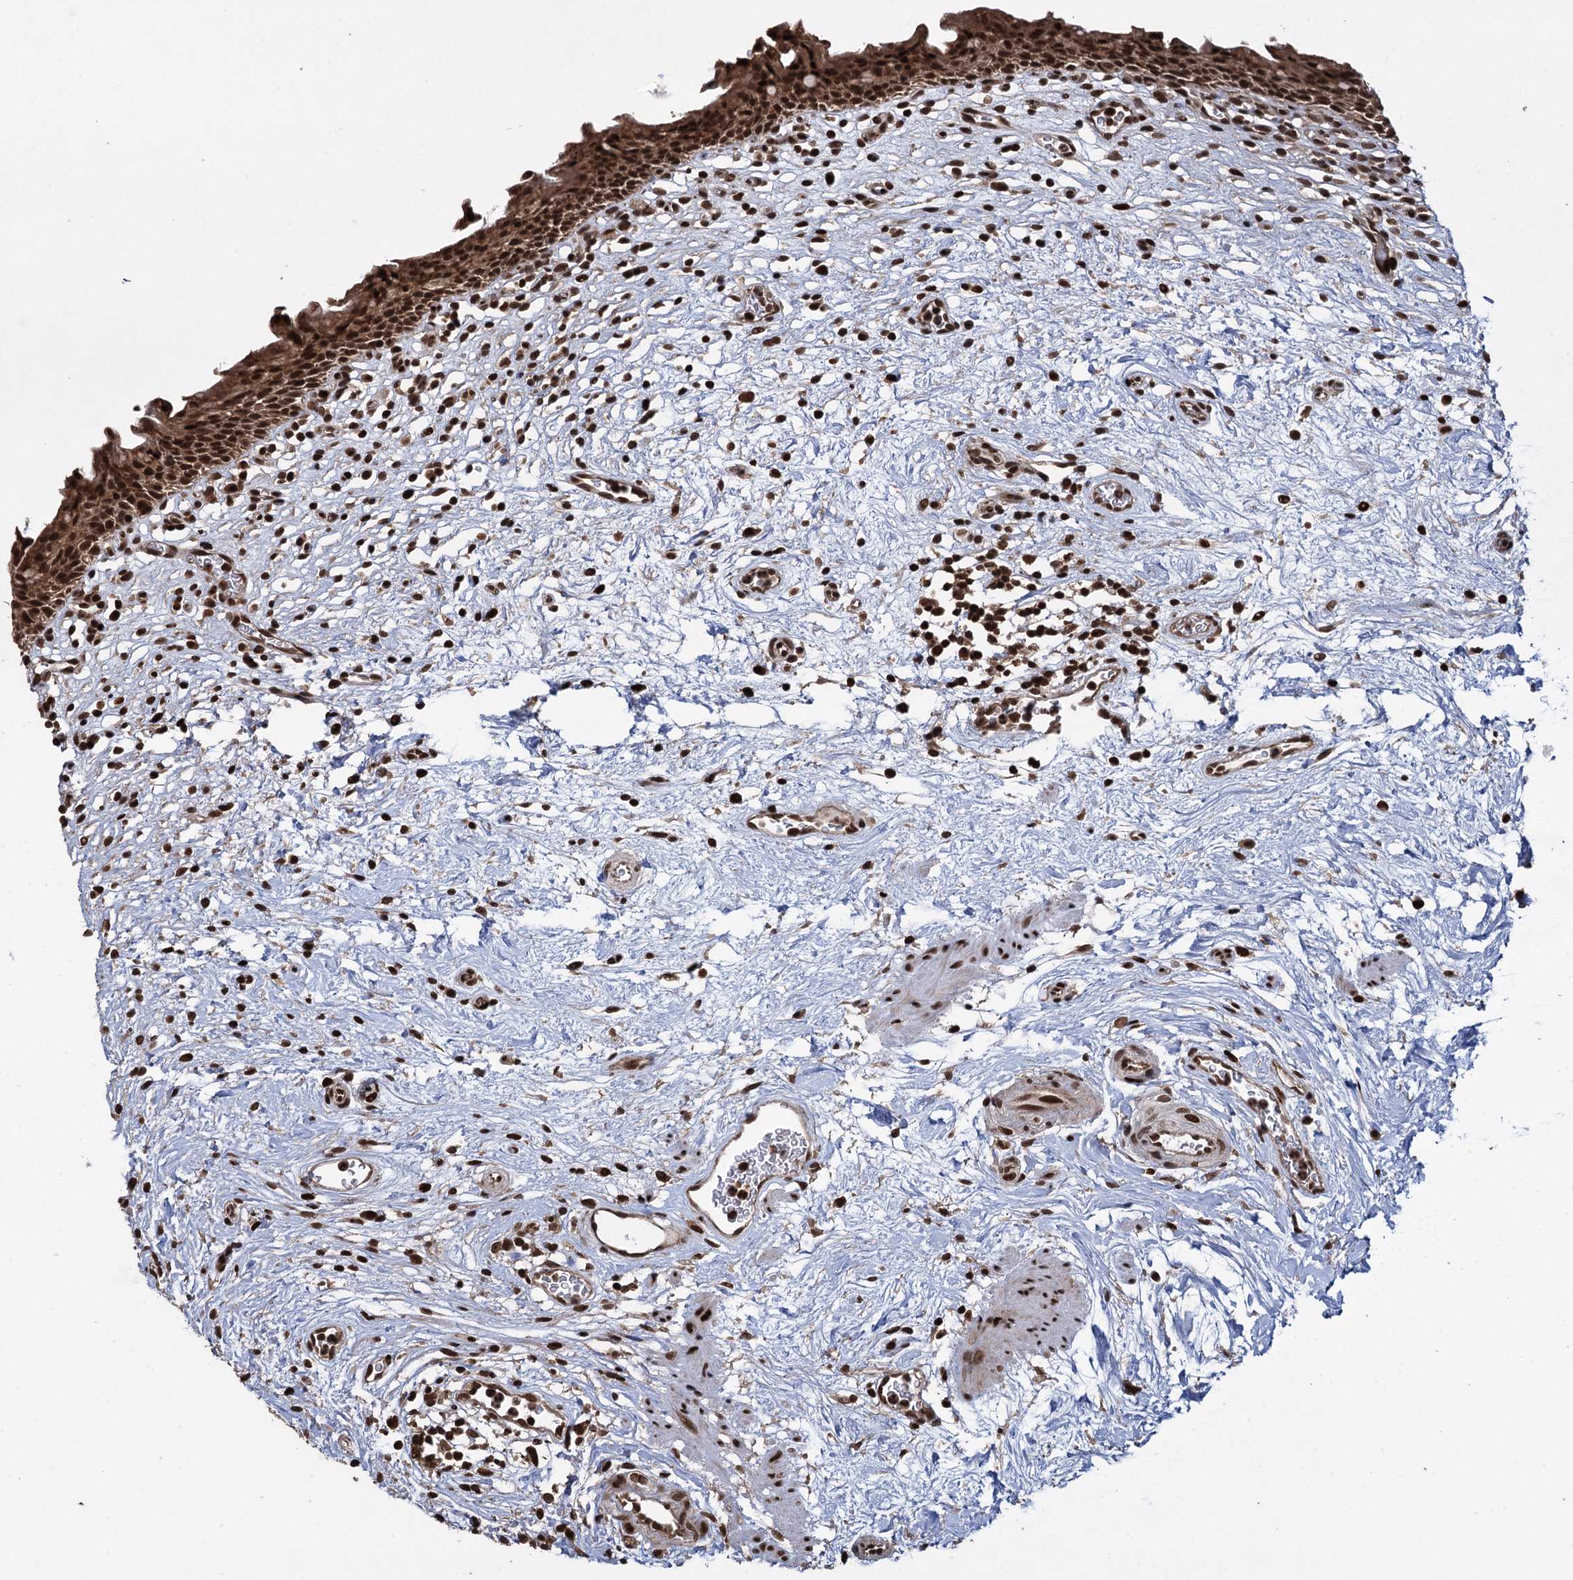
{"staining": {"intensity": "strong", "quantity": "25%-75%", "location": "cytoplasmic/membranous,nuclear"}, "tissue": "urinary bladder", "cell_type": "Urothelial cells", "image_type": "normal", "snomed": [{"axis": "morphology", "description": "Normal tissue, NOS"}, {"axis": "morphology", "description": "Inflammation, NOS"}, {"axis": "topography", "description": "Urinary bladder"}], "caption": "Brown immunohistochemical staining in normal human urinary bladder displays strong cytoplasmic/membranous,nuclear expression in approximately 25%-75% of urothelial cells. Using DAB (3,3'-diaminobenzidine) (brown) and hematoxylin (blue) stains, captured at high magnification using brightfield microscopy.", "gene": "ZNF169", "patient": {"sex": "male", "age": 63}}